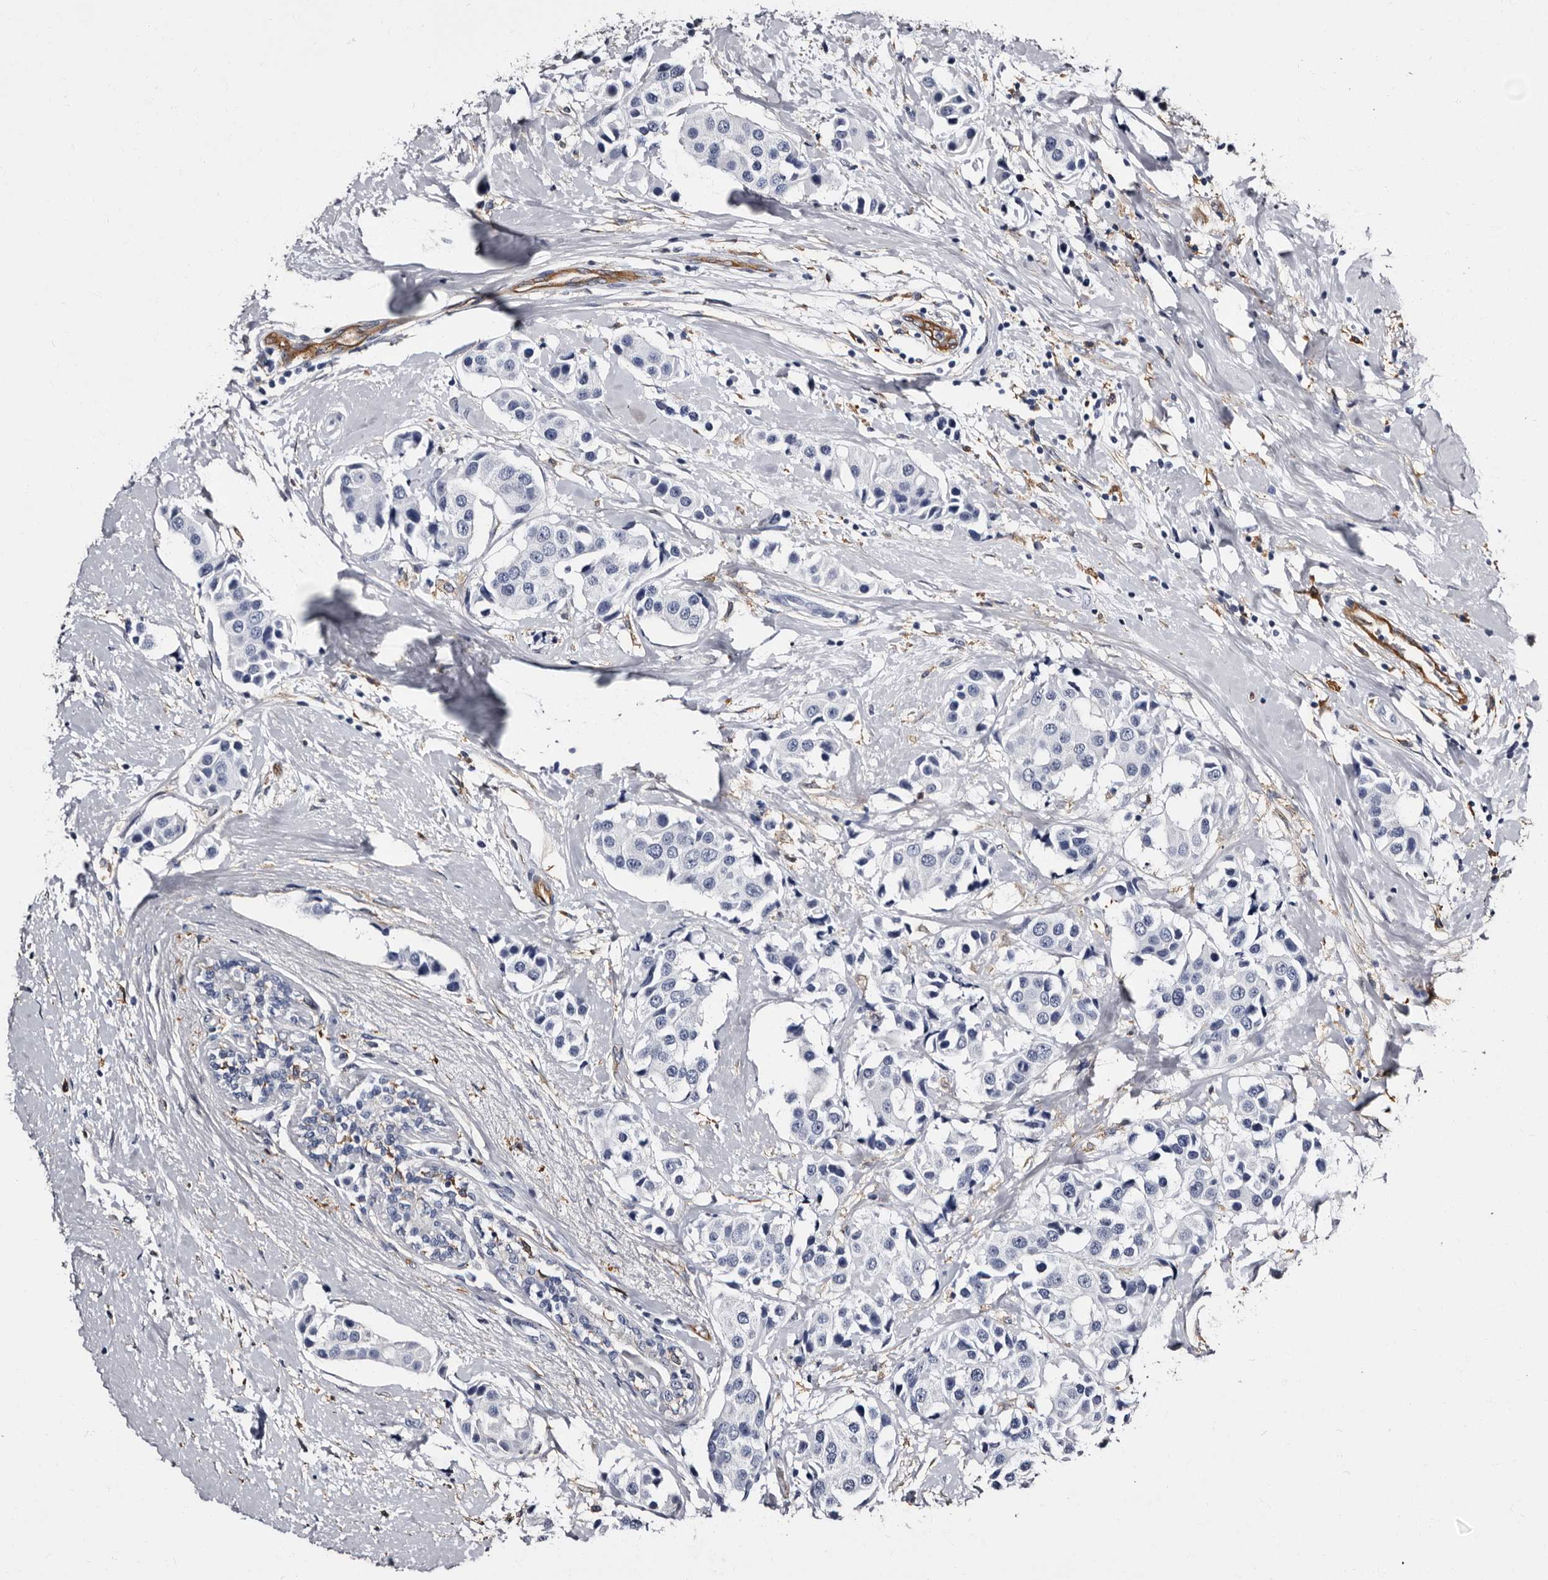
{"staining": {"intensity": "negative", "quantity": "none", "location": "none"}, "tissue": "breast cancer", "cell_type": "Tumor cells", "image_type": "cancer", "snomed": [{"axis": "morphology", "description": "Normal tissue, NOS"}, {"axis": "morphology", "description": "Duct carcinoma"}, {"axis": "topography", "description": "Breast"}], "caption": "DAB immunohistochemical staining of human intraductal carcinoma (breast) shows no significant staining in tumor cells.", "gene": "EPB41L3", "patient": {"sex": "female", "age": 39}}